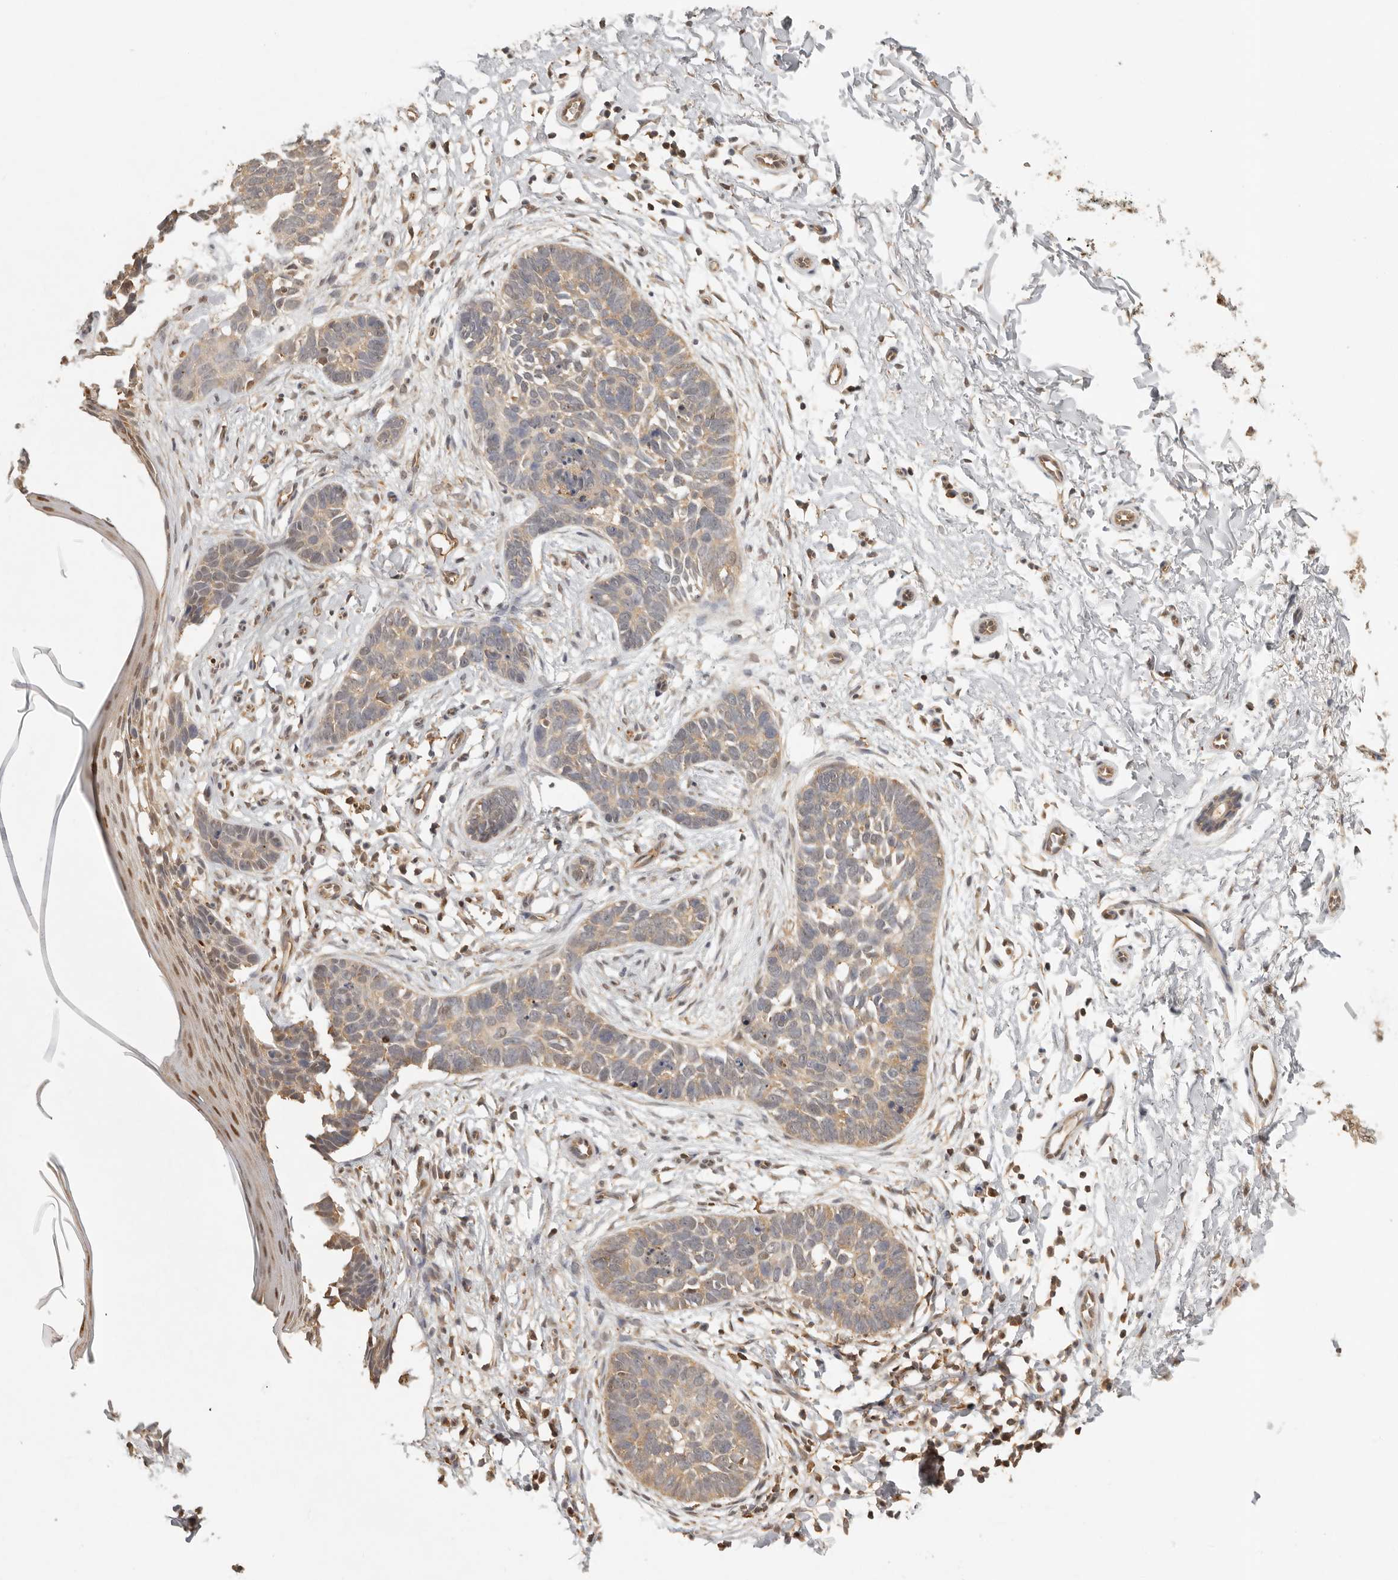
{"staining": {"intensity": "weak", "quantity": ">75%", "location": "cytoplasmic/membranous,nuclear"}, "tissue": "skin cancer", "cell_type": "Tumor cells", "image_type": "cancer", "snomed": [{"axis": "morphology", "description": "Normal tissue, NOS"}, {"axis": "morphology", "description": "Basal cell carcinoma"}, {"axis": "topography", "description": "Skin"}], "caption": "A low amount of weak cytoplasmic/membranous and nuclear staining is present in about >75% of tumor cells in skin cancer (basal cell carcinoma) tissue.", "gene": "PSMA5", "patient": {"sex": "male", "age": 77}}